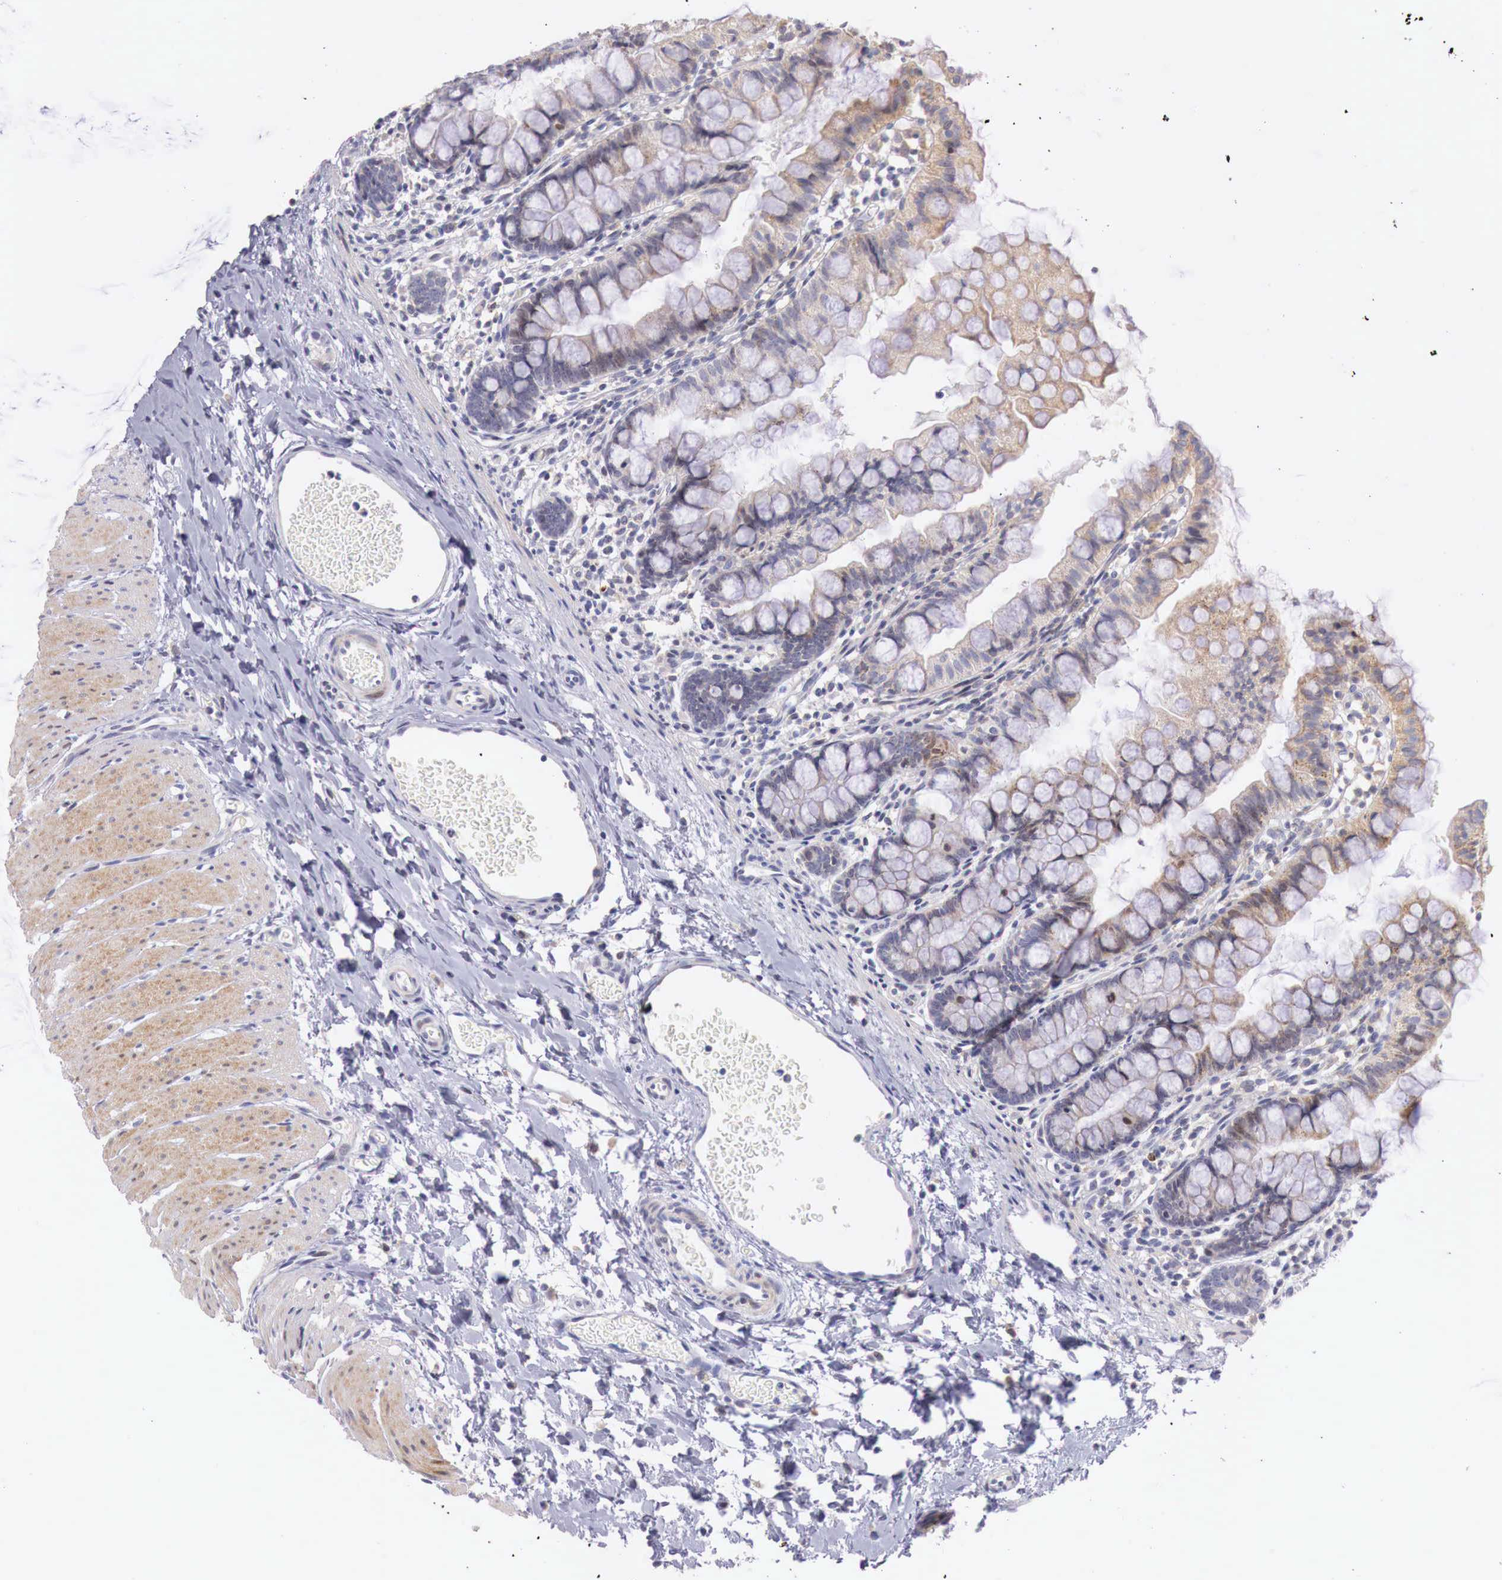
{"staining": {"intensity": "moderate", "quantity": "25%-75%", "location": "cytoplasmic/membranous"}, "tissue": "small intestine", "cell_type": "Glandular cells", "image_type": "normal", "snomed": [{"axis": "morphology", "description": "Normal tissue, NOS"}, {"axis": "topography", "description": "Small intestine"}], "caption": "Small intestine stained for a protein (brown) exhibits moderate cytoplasmic/membranous positive positivity in about 25%-75% of glandular cells.", "gene": "CLCN5", "patient": {"sex": "male", "age": 1}}